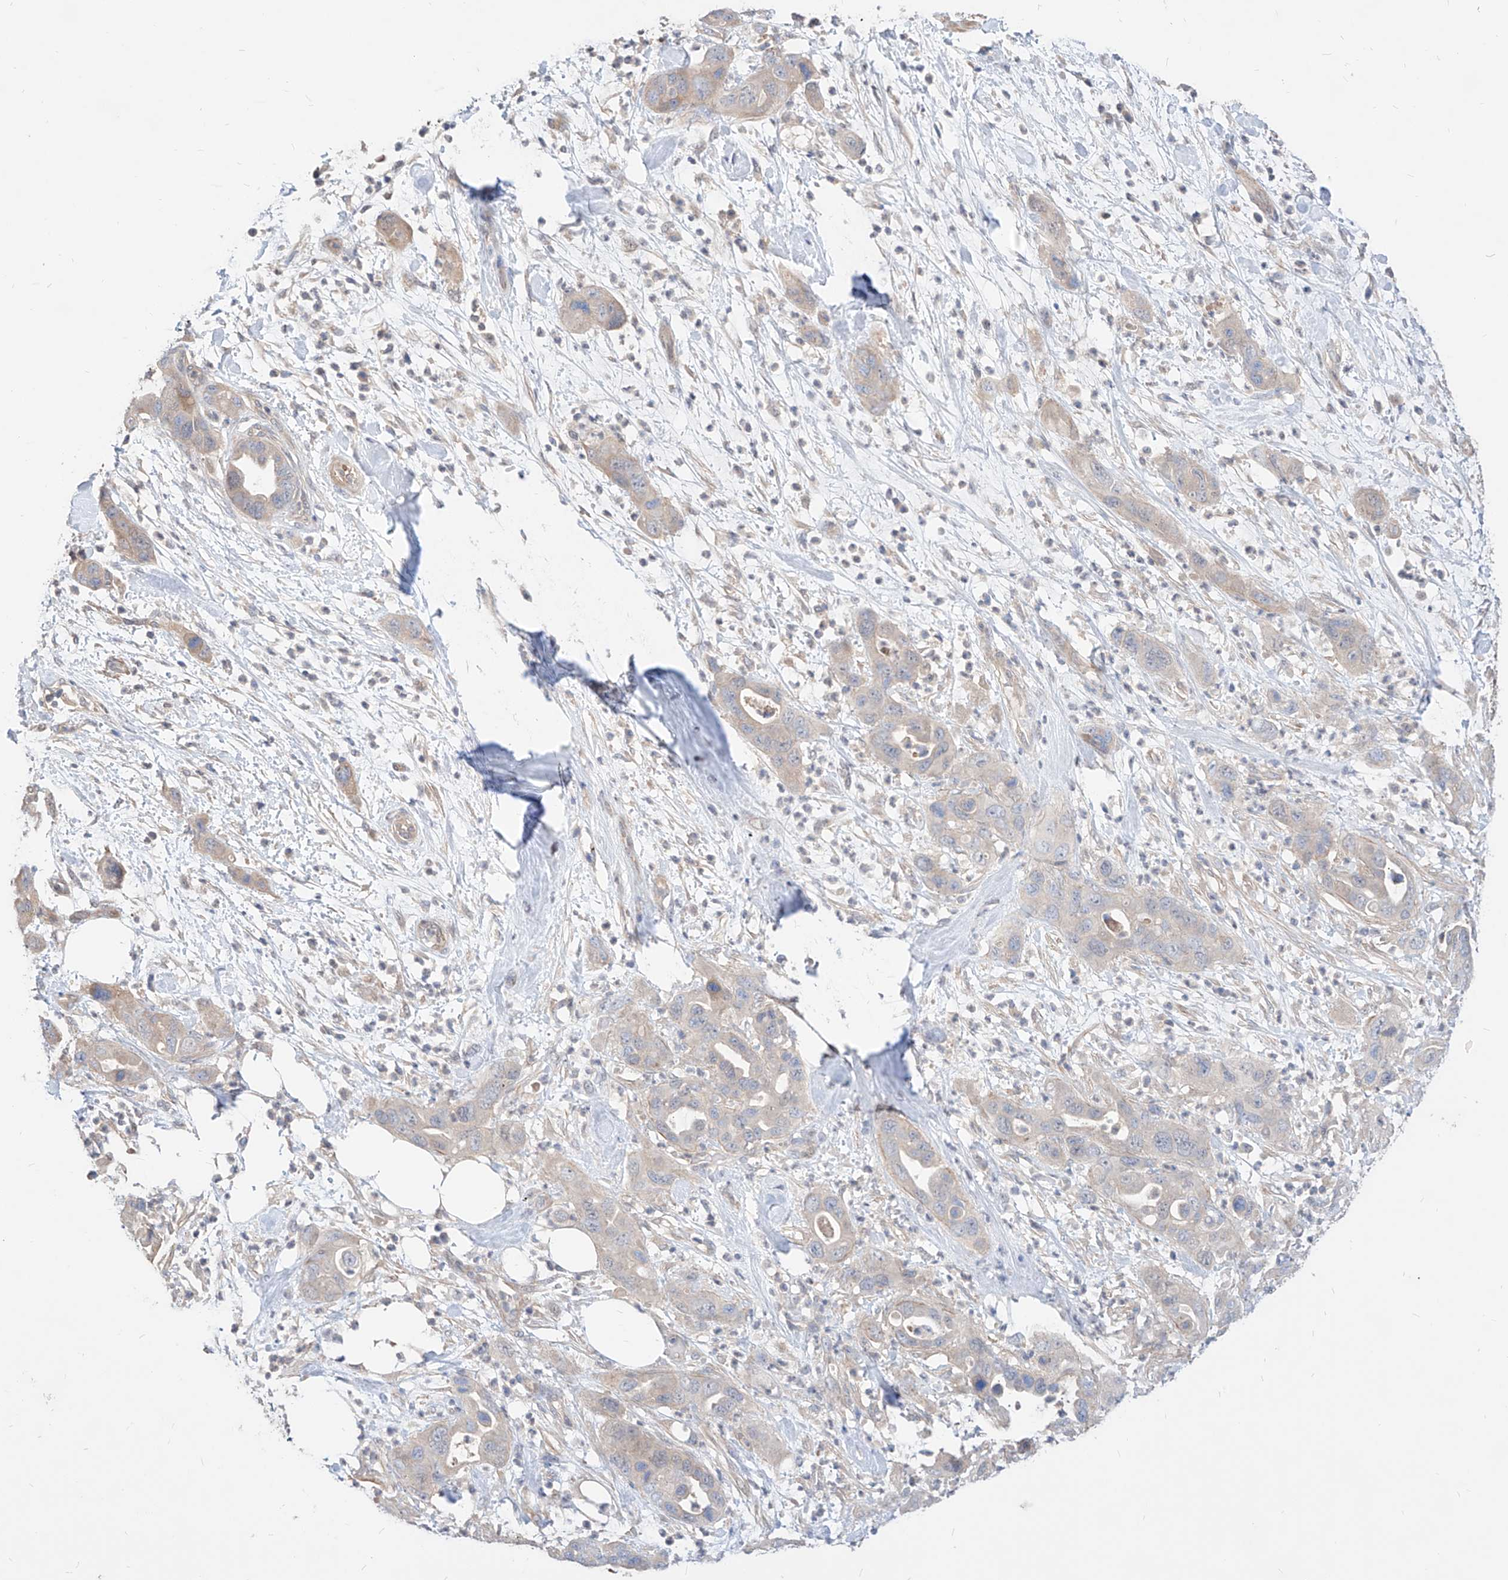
{"staining": {"intensity": "negative", "quantity": "none", "location": "none"}, "tissue": "pancreatic cancer", "cell_type": "Tumor cells", "image_type": "cancer", "snomed": [{"axis": "morphology", "description": "Adenocarcinoma, NOS"}, {"axis": "topography", "description": "Pancreas"}], "caption": "Tumor cells are negative for protein expression in human adenocarcinoma (pancreatic).", "gene": "TSNAX", "patient": {"sex": "female", "age": 71}}